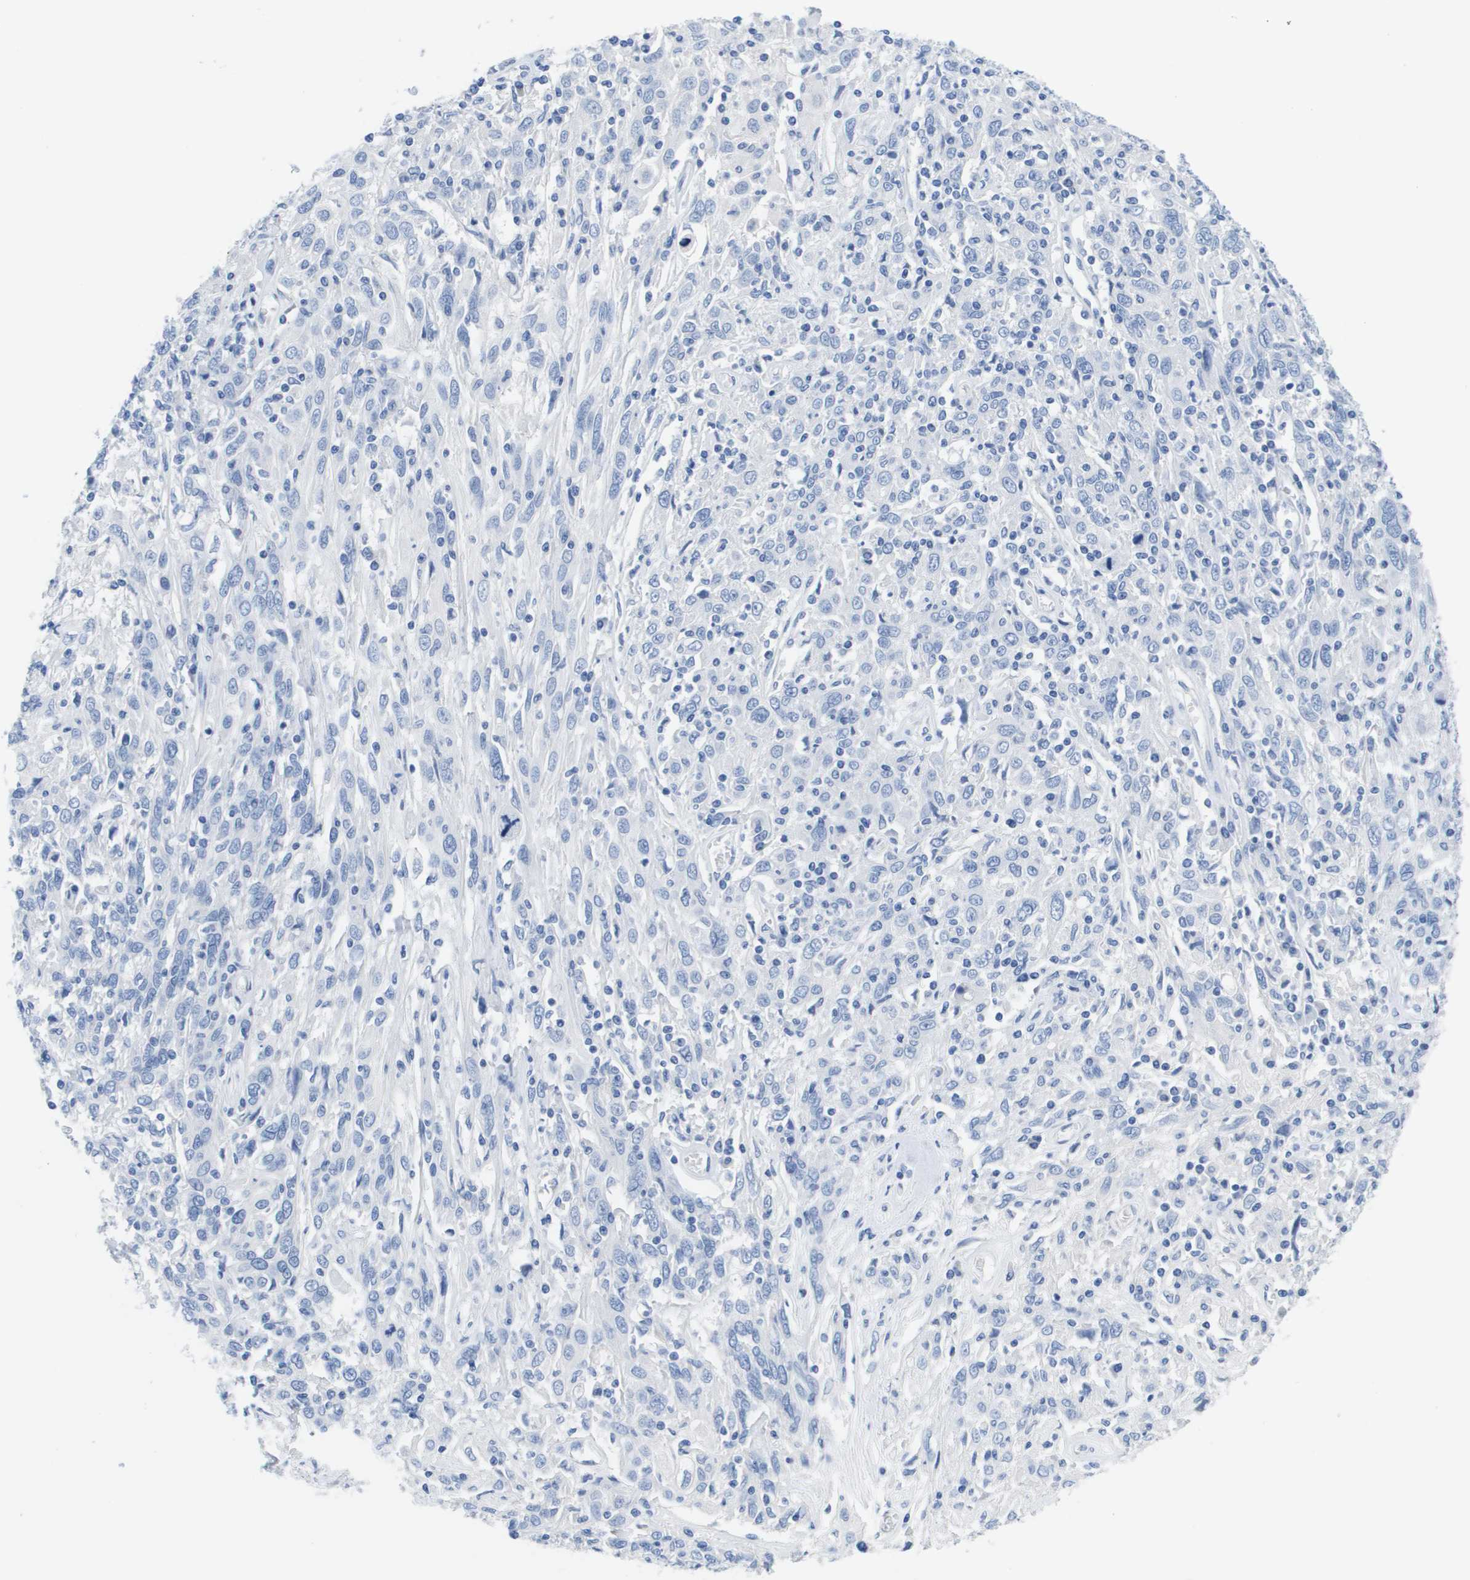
{"staining": {"intensity": "negative", "quantity": "none", "location": "none"}, "tissue": "cervical cancer", "cell_type": "Tumor cells", "image_type": "cancer", "snomed": [{"axis": "morphology", "description": "Squamous cell carcinoma, NOS"}, {"axis": "topography", "description": "Cervix"}], "caption": "Squamous cell carcinoma (cervical) stained for a protein using immunohistochemistry (IHC) reveals no positivity tumor cells.", "gene": "APOA1", "patient": {"sex": "female", "age": 46}}